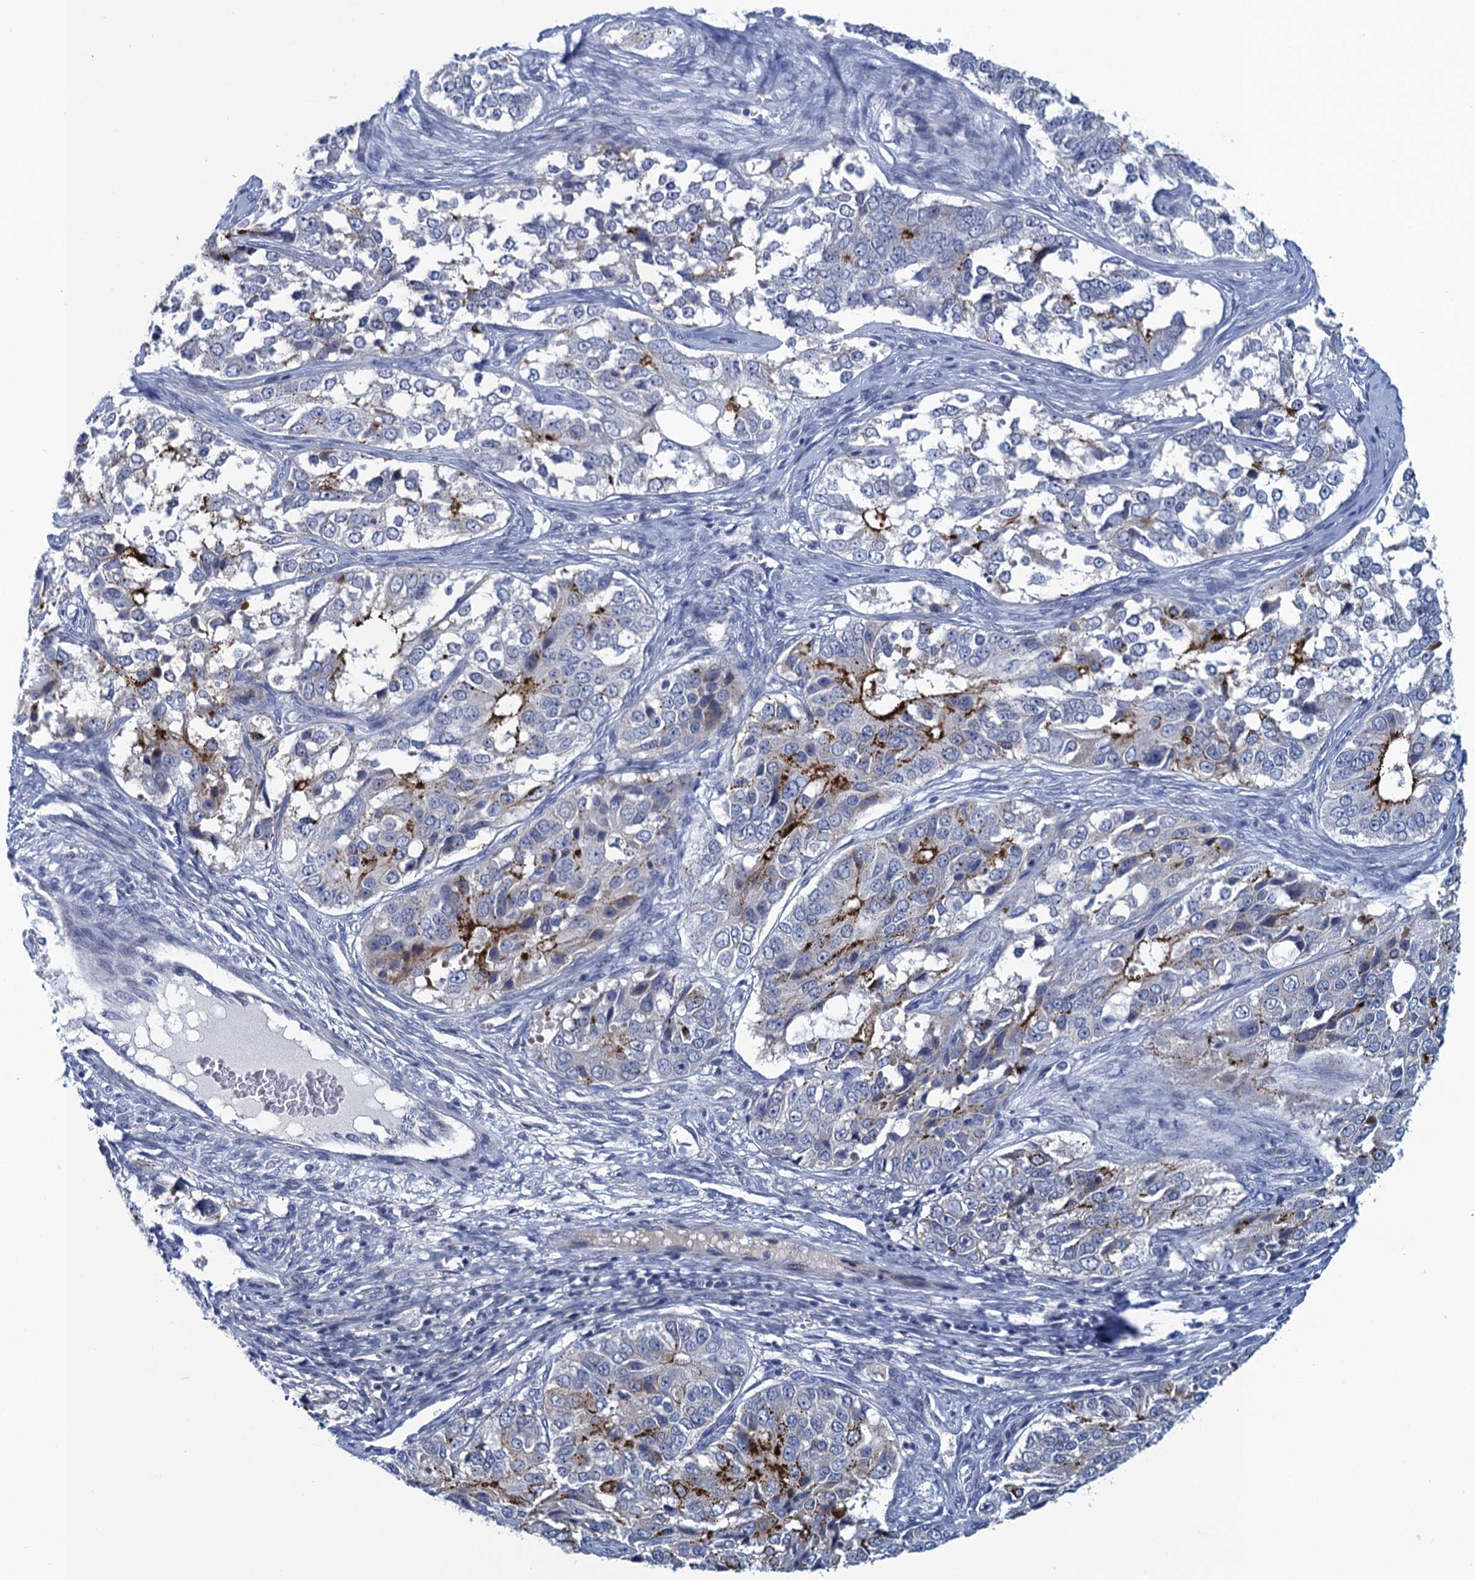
{"staining": {"intensity": "strong", "quantity": "<25%", "location": "cytoplasmic/membranous"}, "tissue": "ovarian cancer", "cell_type": "Tumor cells", "image_type": "cancer", "snomed": [{"axis": "morphology", "description": "Carcinoma, endometroid"}, {"axis": "topography", "description": "Ovary"}], "caption": "Immunohistochemistry (IHC) staining of ovarian cancer (endometroid carcinoma), which shows medium levels of strong cytoplasmic/membranous positivity in about <25% of tumor cells indicating strong cytoplasmic/membranous protein expression. The staining was performed using DAB (3,3'-diaminobenzidine) (brown) for protein detection and nuclei were counterstained in hematoxylin (blue).", "gene": "SCEL", "patient": {"sex": "female", "age": 51}}